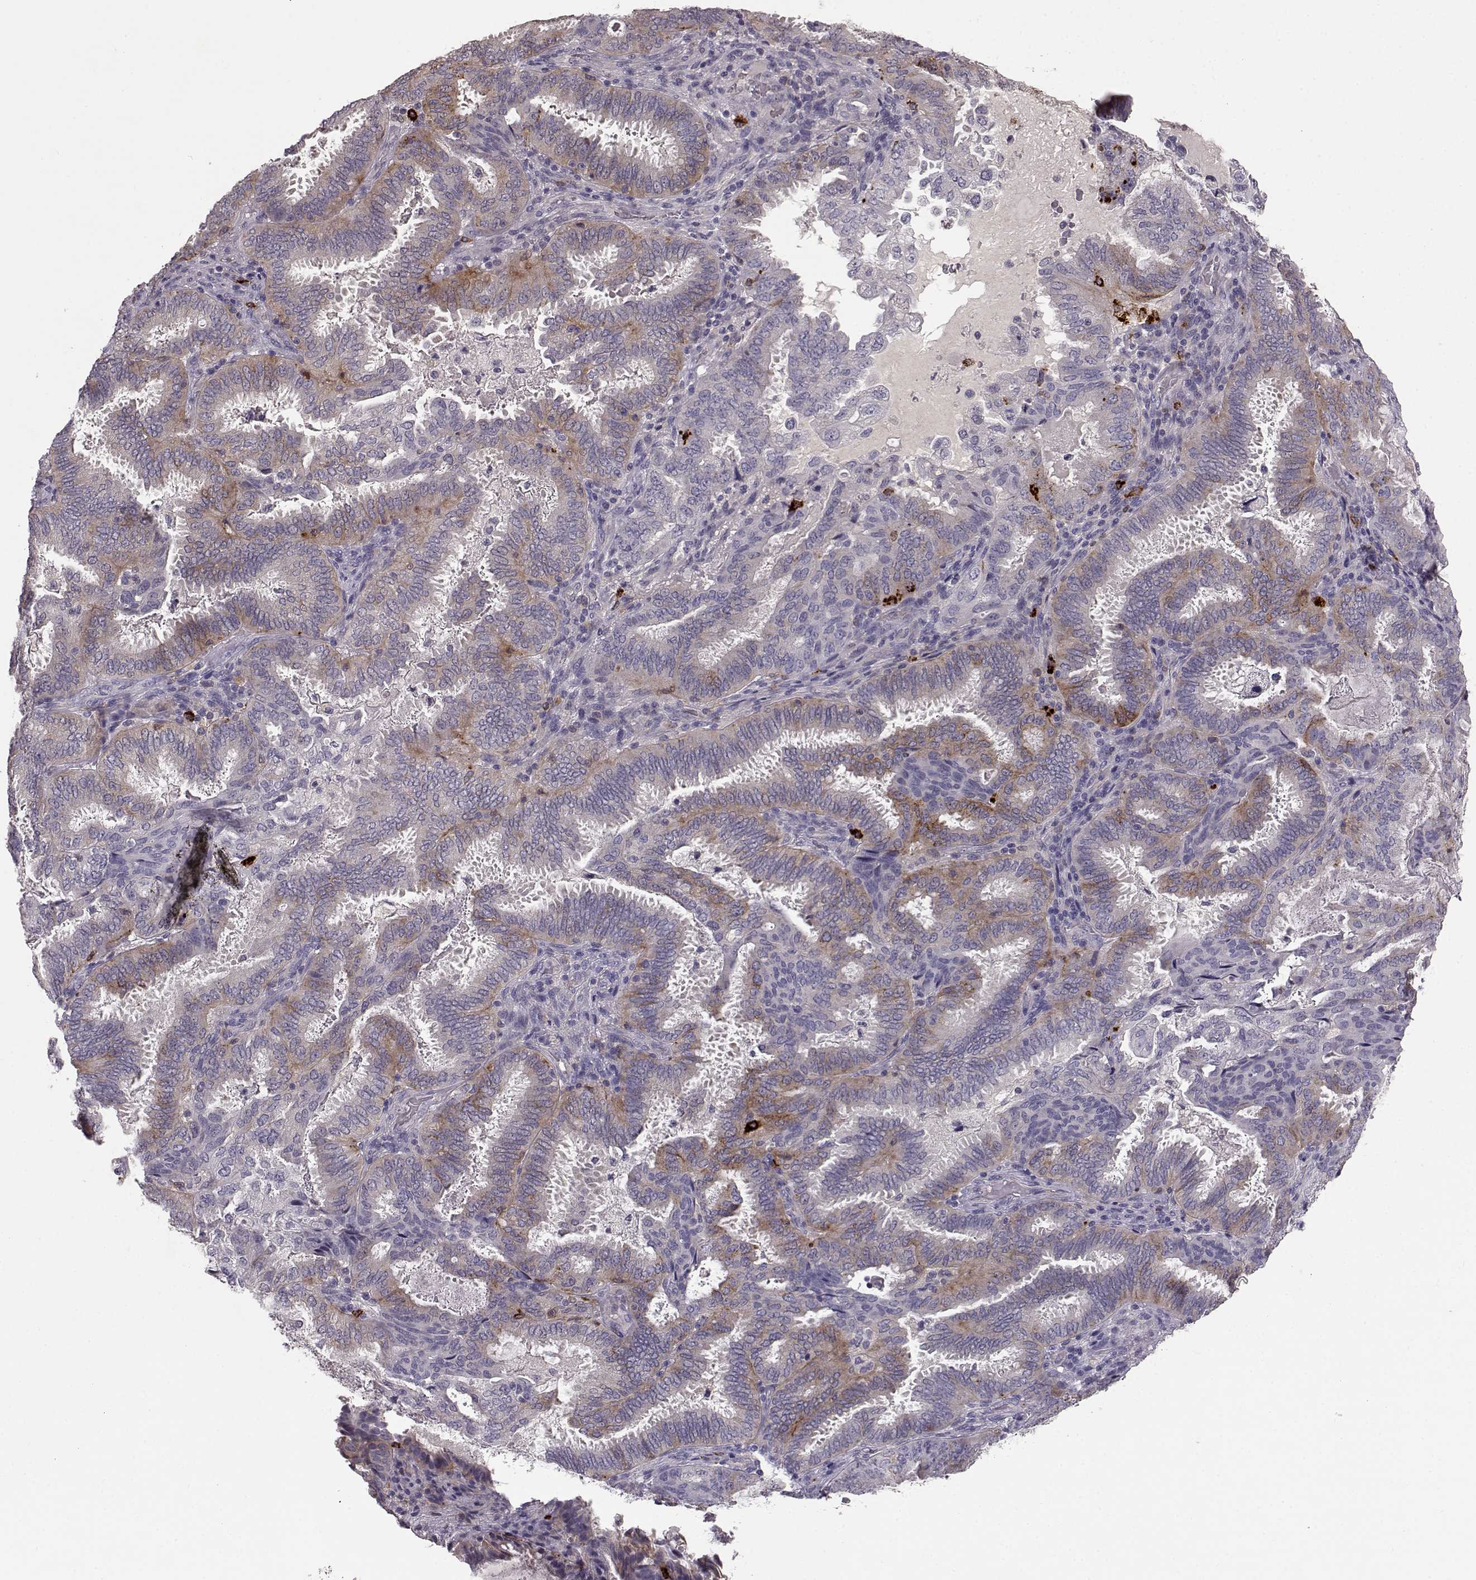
{"staining": {"intensity": "weak", "quantity": "<25%", "location": "cytoplasmic/membranous"}, "tissue": "ovarian cancer", "cell_type": "Tumor cells", "image_type": "cancer", "snomed": [{"axis": "morphology", "description": "Carcinoma, endometroid"}, {"axis": "topography", "description": "Ovary"}], "caption": "DAB immunohistochemical staining of human ovarian endometroid carcinoma displays no significant expression in tumor cells.", "gene": "CCNF", "patient": {"sex": "female", "age": 41}}